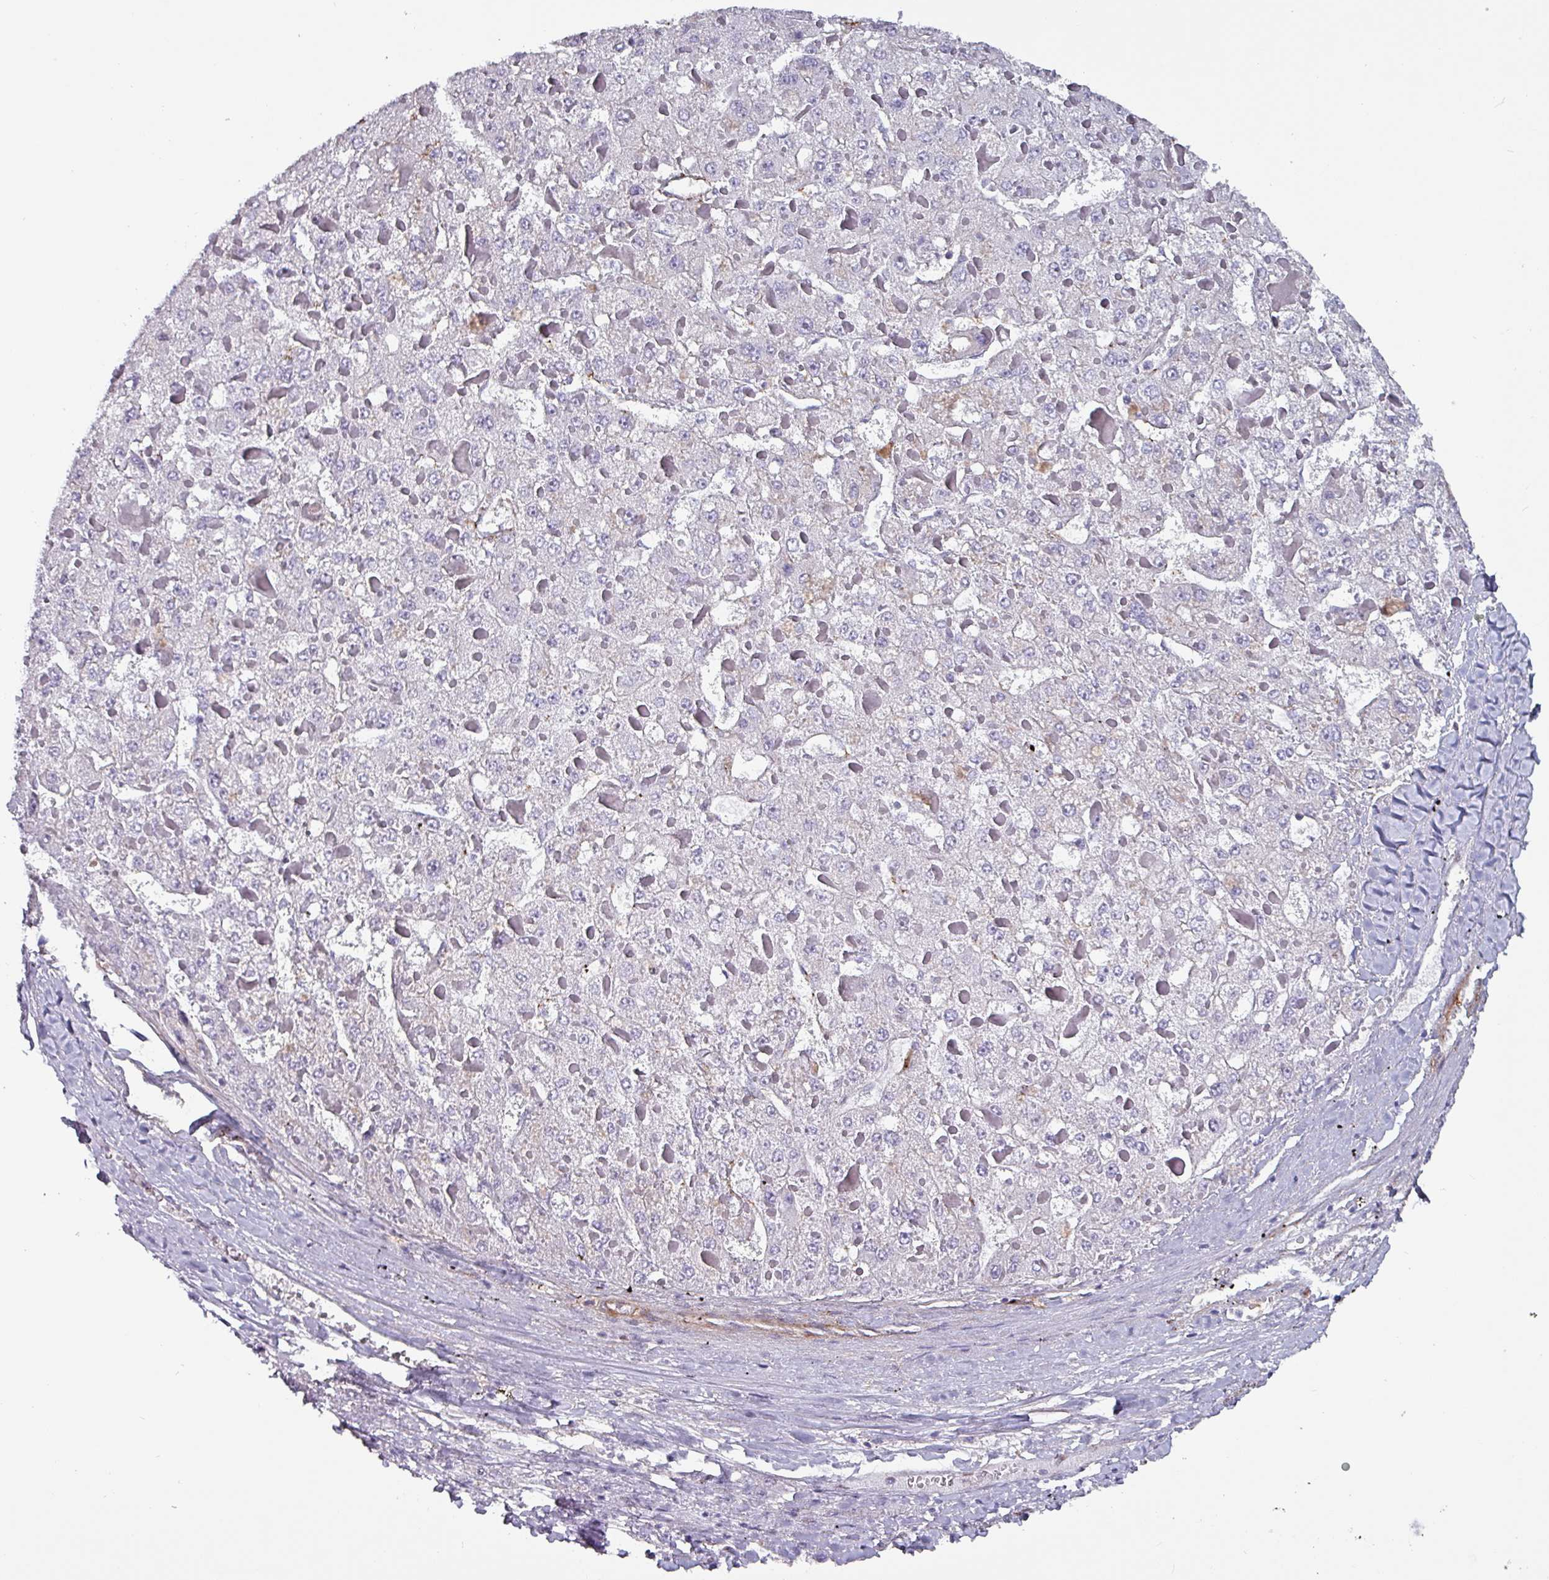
{"staining": {"intensity": "negative", "quantity": "none", "location": "none"}, "tissue": "liver cancer", "cell_type": "Tumor cells", "image_type": "cancer", "snomed": [{"axis": "morphology", "description": "Carcinoma, Hepatocellular, NOS"}, {"axis": "topography", "description": "Liver"}], "caption": "Protein analysis of liver cancer exhibits no significant staining in tumor cells.", "gene": "ZNF816-ZNF321P", "patient": {"sex": "female", "age": 73}}